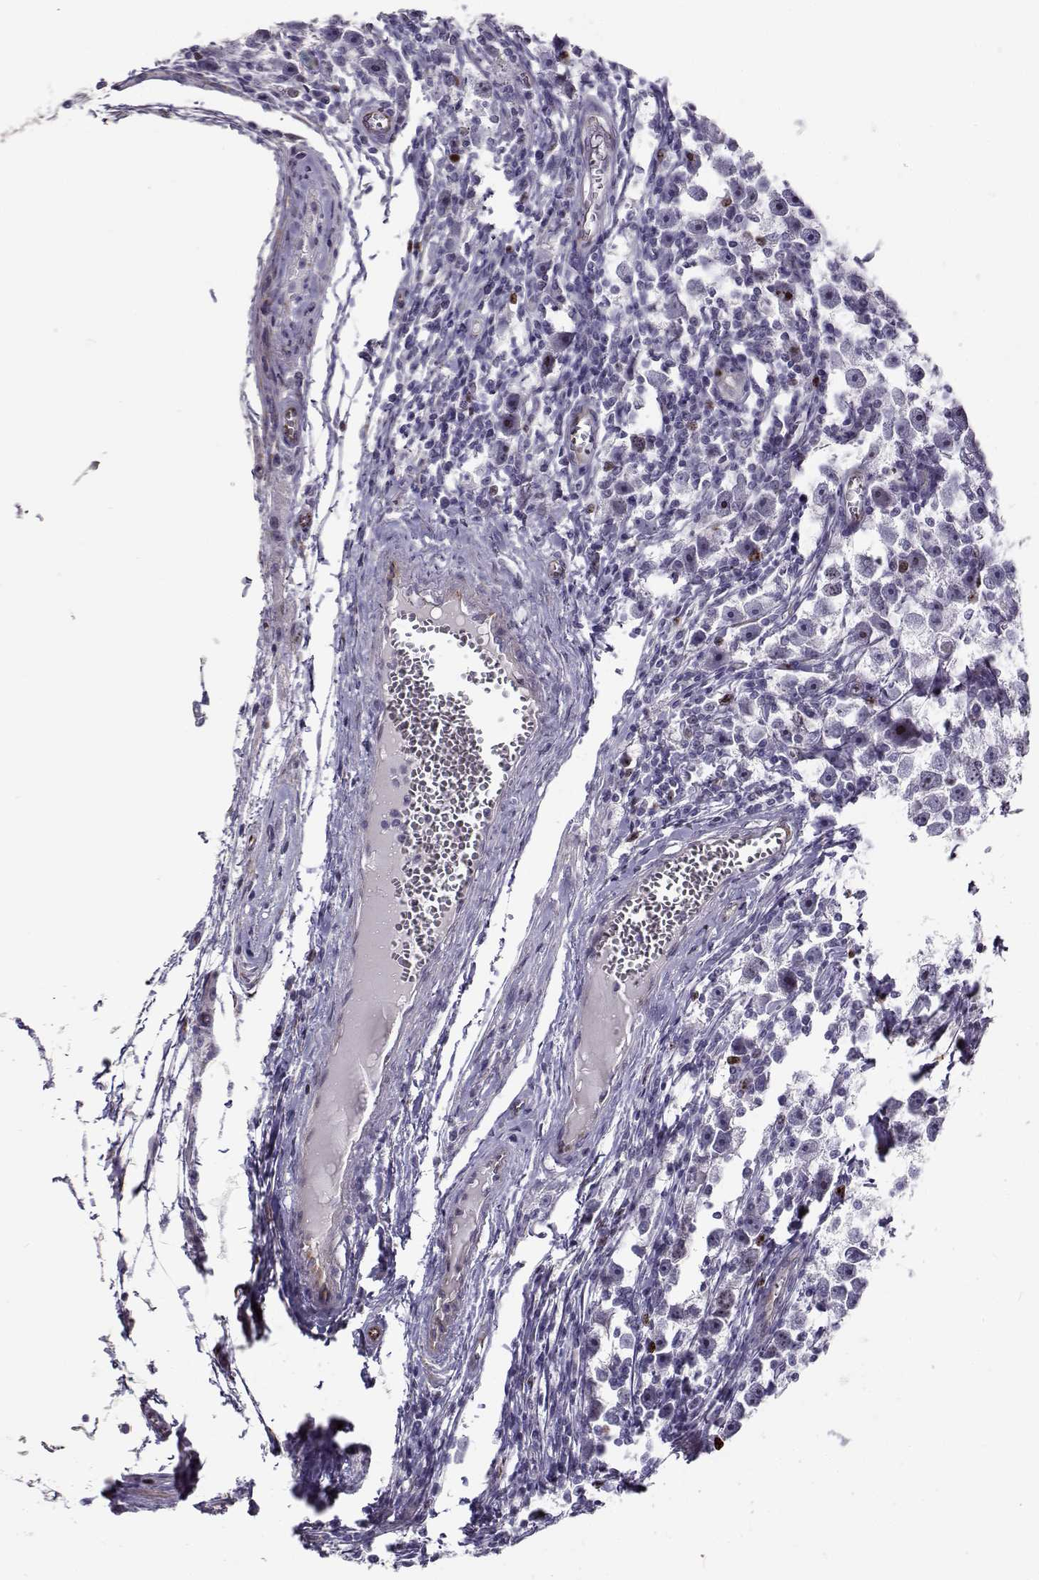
{"staining": {"intensity": "weak", "quantity": "<25%", "location": "nuclear"}, "tissue": "testis cancer", "cell_type": "Tumor cells", "image_type": "cancer", "snomed": [{"axis": "morphology", "description": "Seminoma, NOS"}, {"axis": "topography", "description": "Testis"}], "caption": "Immunohistochemistry of human testis cancer (seminoma) shows no expression in tumor cells.", "gene": "NPW", "patient": {"sex": "male", "age": 30}}